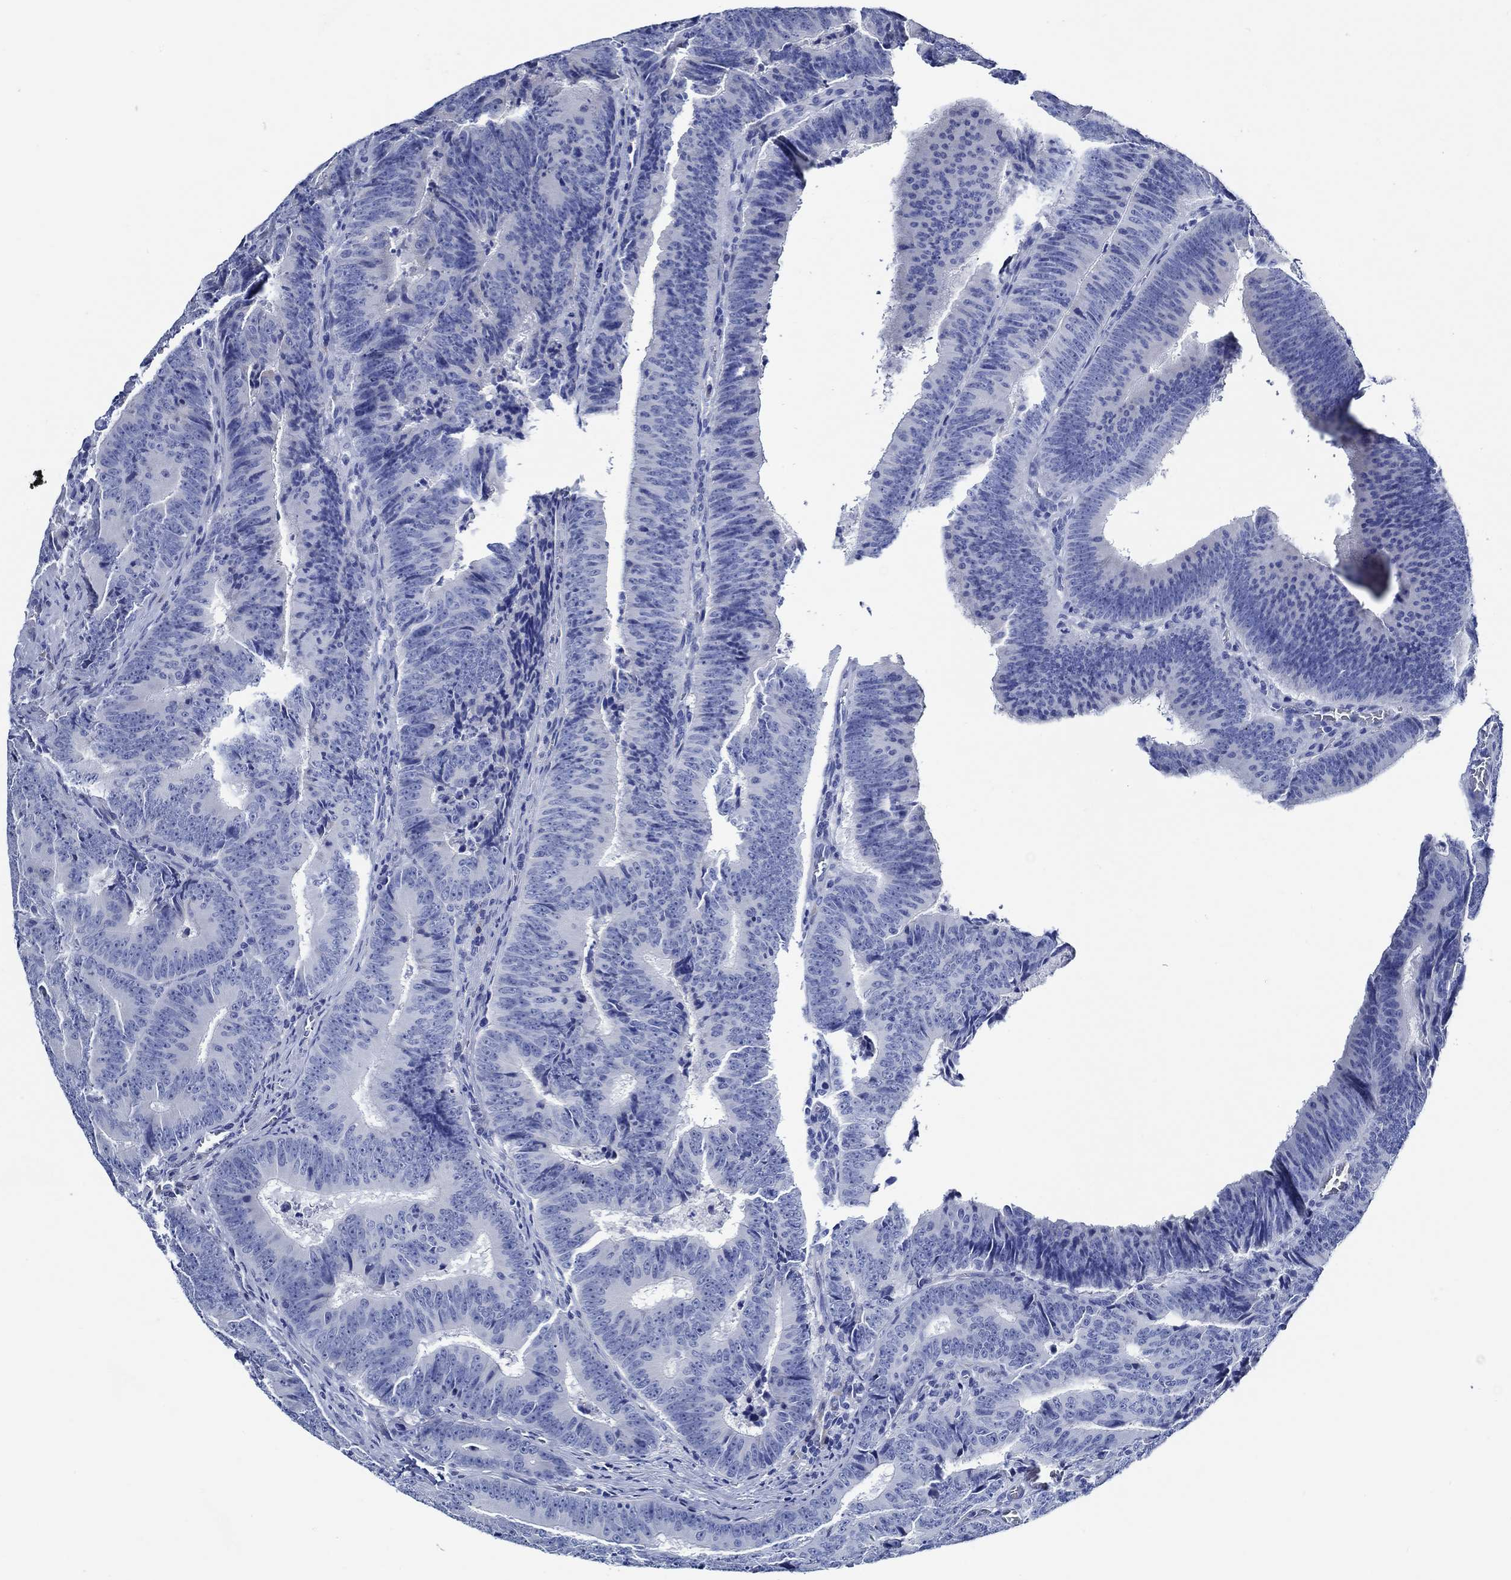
{"staining": {"intensity": "negative", "quantity": "none", "location": "none"}, "tissue": "colorectal cancer", "cell_type": "Tumor cells", "image_type": "cancer", "snomed": [{"axis": "morphology", "description": "Adenocarcinoma, NOS"}, {"axis": "topography", "description": "Colon"}], "caption": "Adenocarcinoma (colorectal) stained for a protein using immunohistochemistry (IHC) displays no positivity tumor cells.", "gene": "WDR62", "patient": {"sex": "female", "age": 82}}